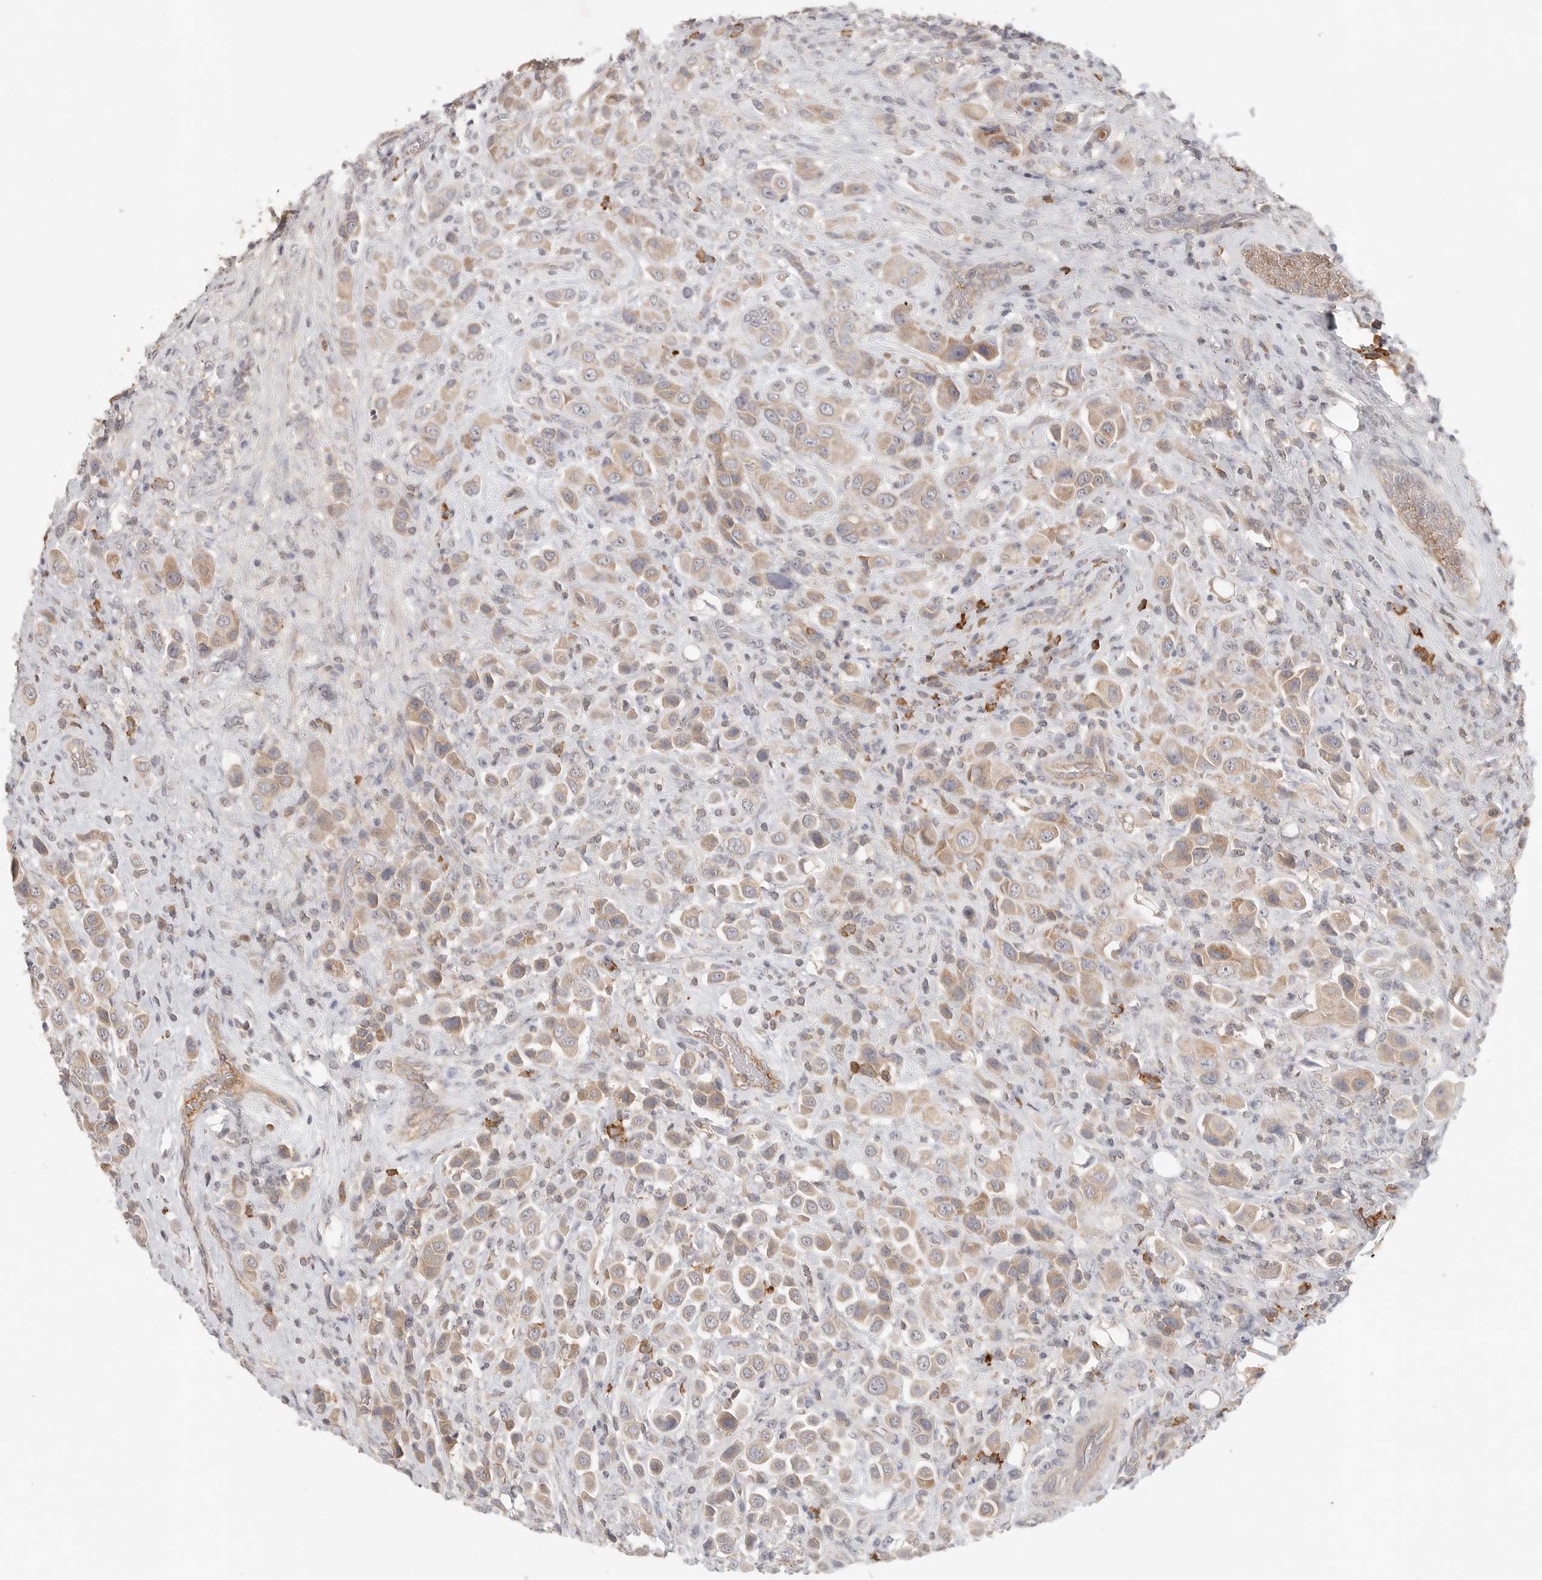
{"staining": {"intensity": "moderate", "quantity": "25%-75%", "location": "cytoplasmic/membranous"}, "tissue": "urothelial cancer", "cell_type": "Tumor cells", "image_type": "cancer", "snomed": [{"axis": "morphology", "description": "Urothelial carcinoma, High grade"}, {"axis": "topography", "description": "Urinary bladder"}], "caption": "About 25%-75% of tumor cells in human urothelial carcinoma (high-grade) reveal moderate cytoplasmic/membranous protein positivity as visualized by brown immunohistochemical staining.", "gene": "SLC25A36", "patient": {"sex": "male", "age": 50}}